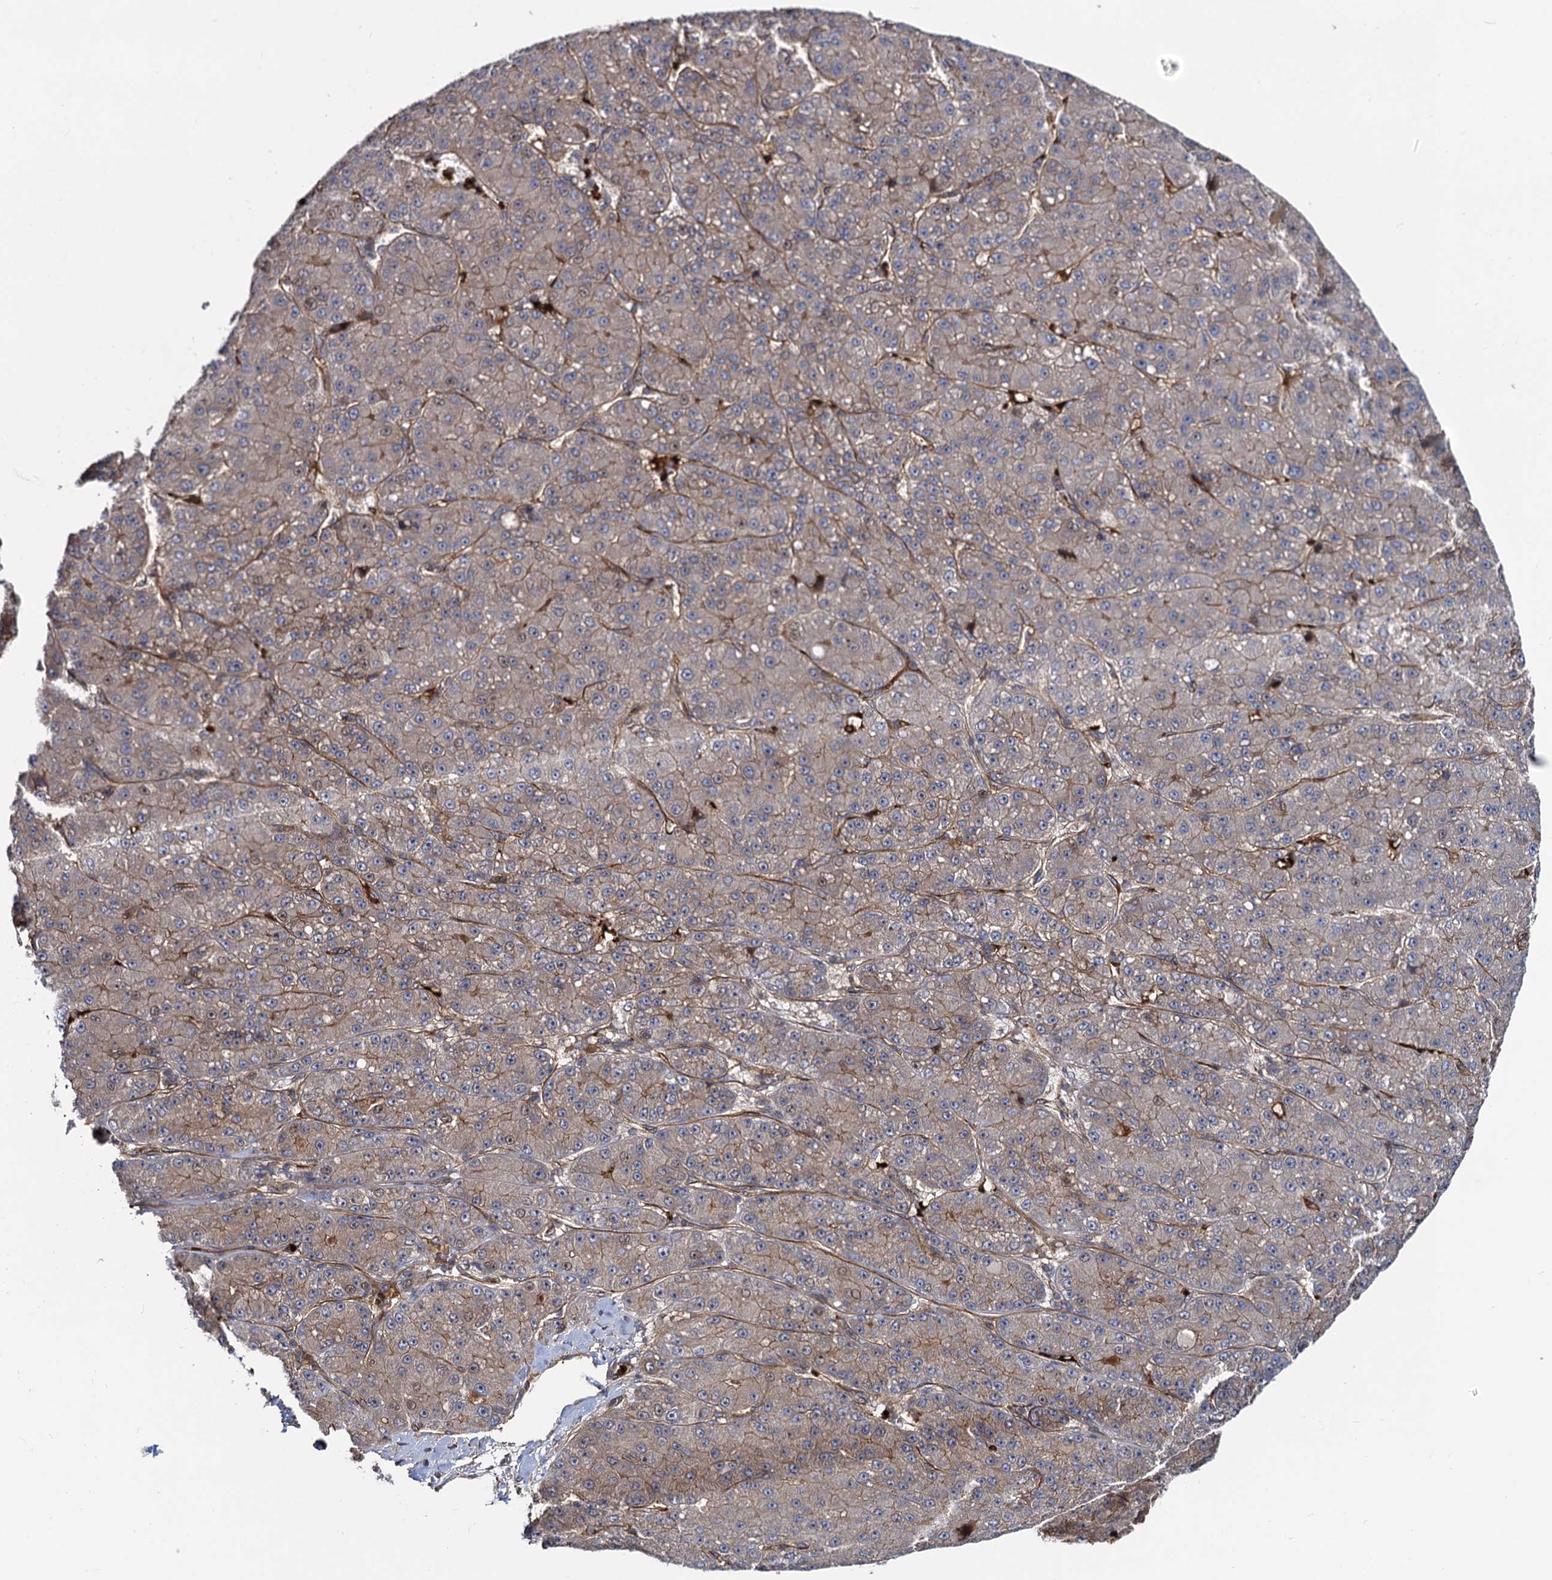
{"staining": {"intensity": "weak", "quantity": ">75%", "location": "cytoplasmic/membranous,nuclear"}, "tissue": "liver cancer", "cell_type": "Tumor cells", "image_type": "cancer", "snomed": [{"axis": "morphology", "description": "Carcinoma, Hepatocellular, NOS"}, {"axis": "topography", "description": "Liver"}], "caption": "Hepatocellular carcinoma (liver) stained for a protein demonstrates weak cytoplasmic/membranous and nuclear positivity in tumor cells. (Stains: DAB (3,3'-diaminobenzidine) in brown, nuclei in blue, Microscopy: brightfield microscopy at high magnification).", "gene": "KXD1", "patient": {"sex": "male", "age": 67}}